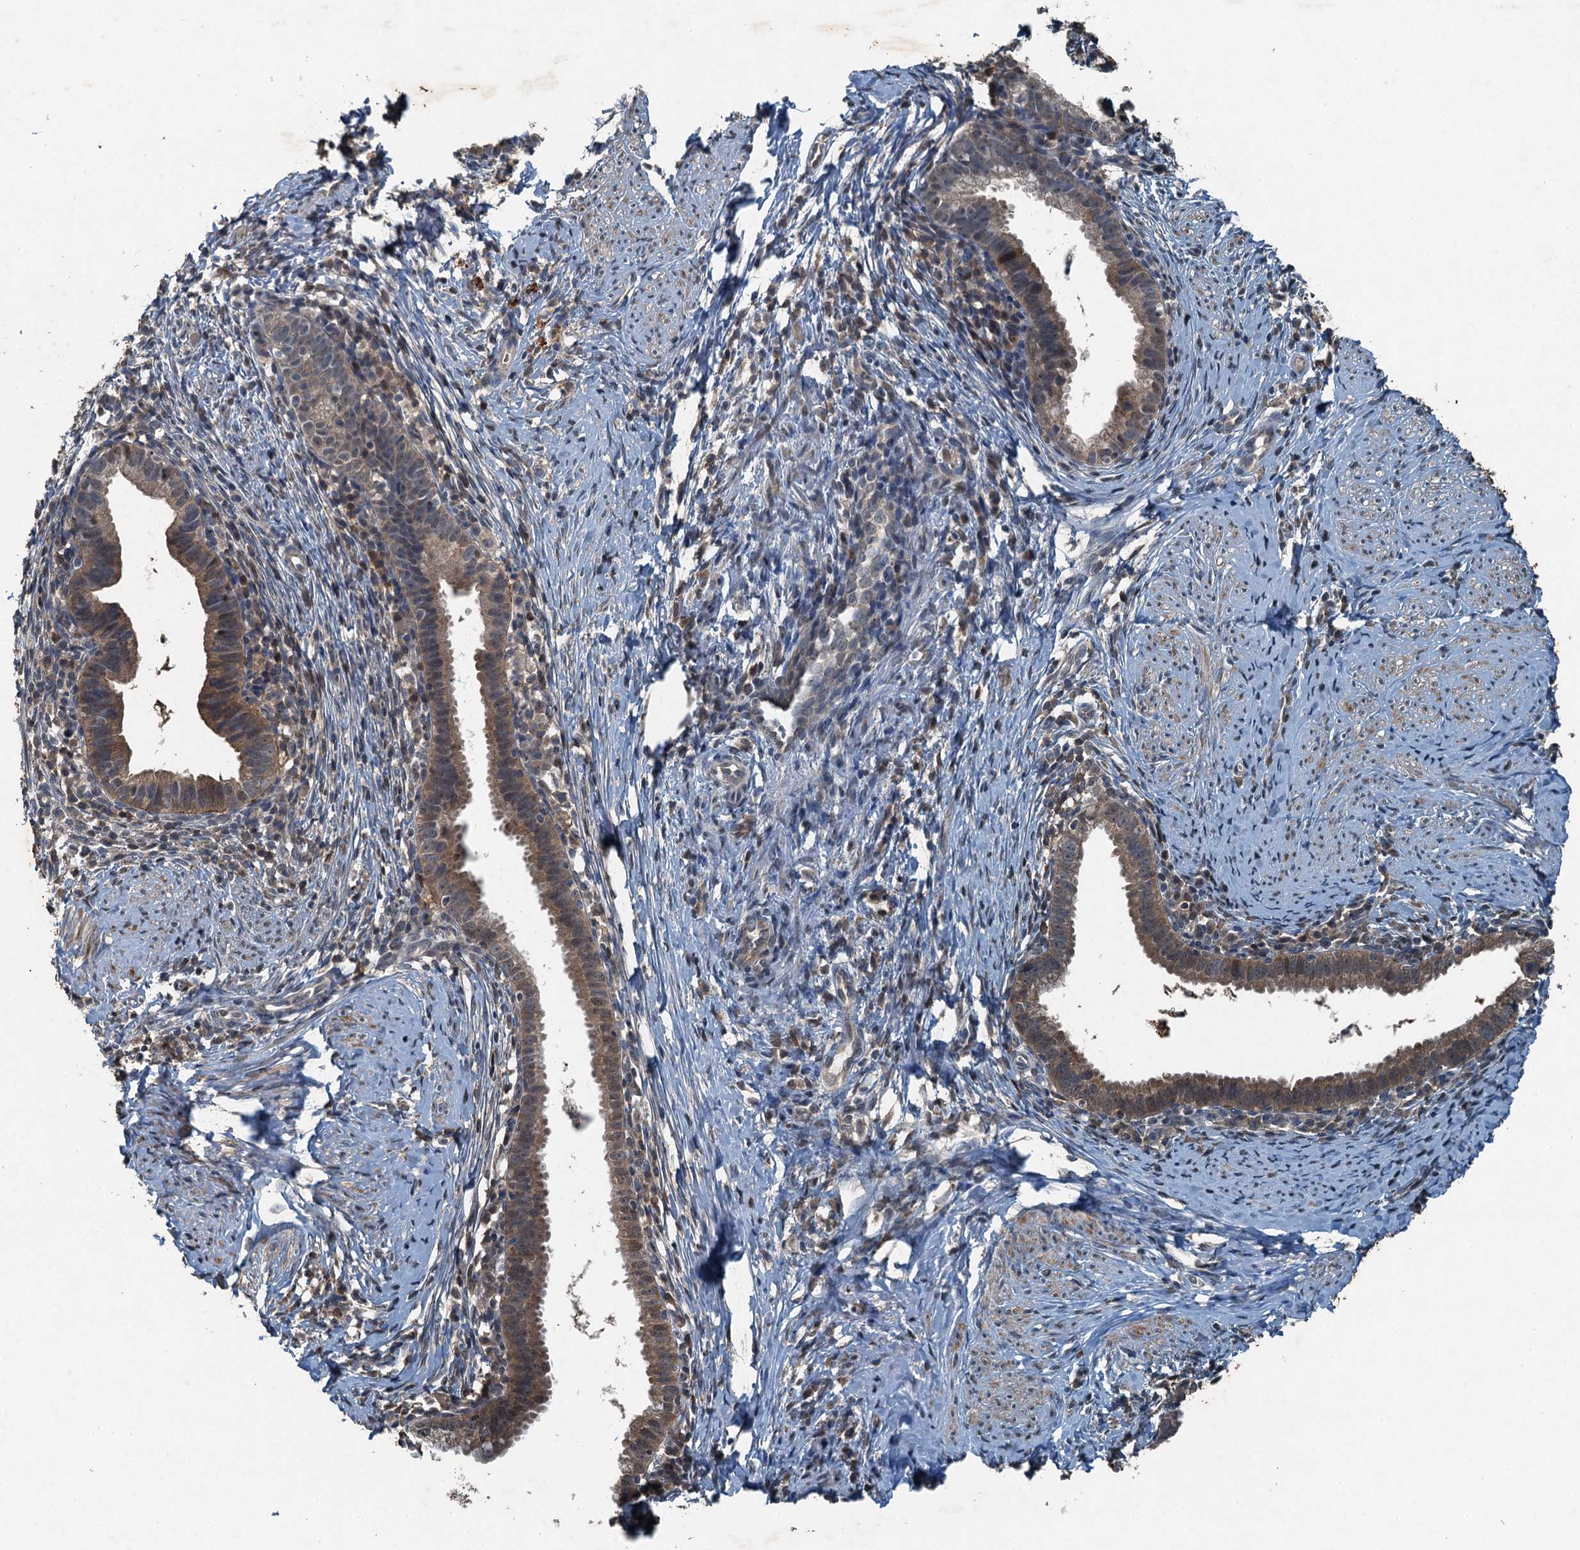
{"staining": {"intensity": "weak", "quantity": ">75%", "location": "cytoplasmic/membranous"}, "tissue": "cervical cancer", "cell_type": "Tumor cells", "image_type": "cancer", "snomed": [{"axis": "morphology", "description": "Adenocarcinoma, NOS"}, {"axis": "topography", "description": "Cervix"}], "caption": "Immunohistochemistry (IHC) image of neoplastic tissue: human cervical cancer stained using IHC exhibits low levels of weak protein expression localized specifically in the cytoplasmic/membranous of tumor cells, appearing as a cytoplasmic/membranous brown color.", "gene": "TCTN1", "patient": {"sex": "female", "age": 36}}